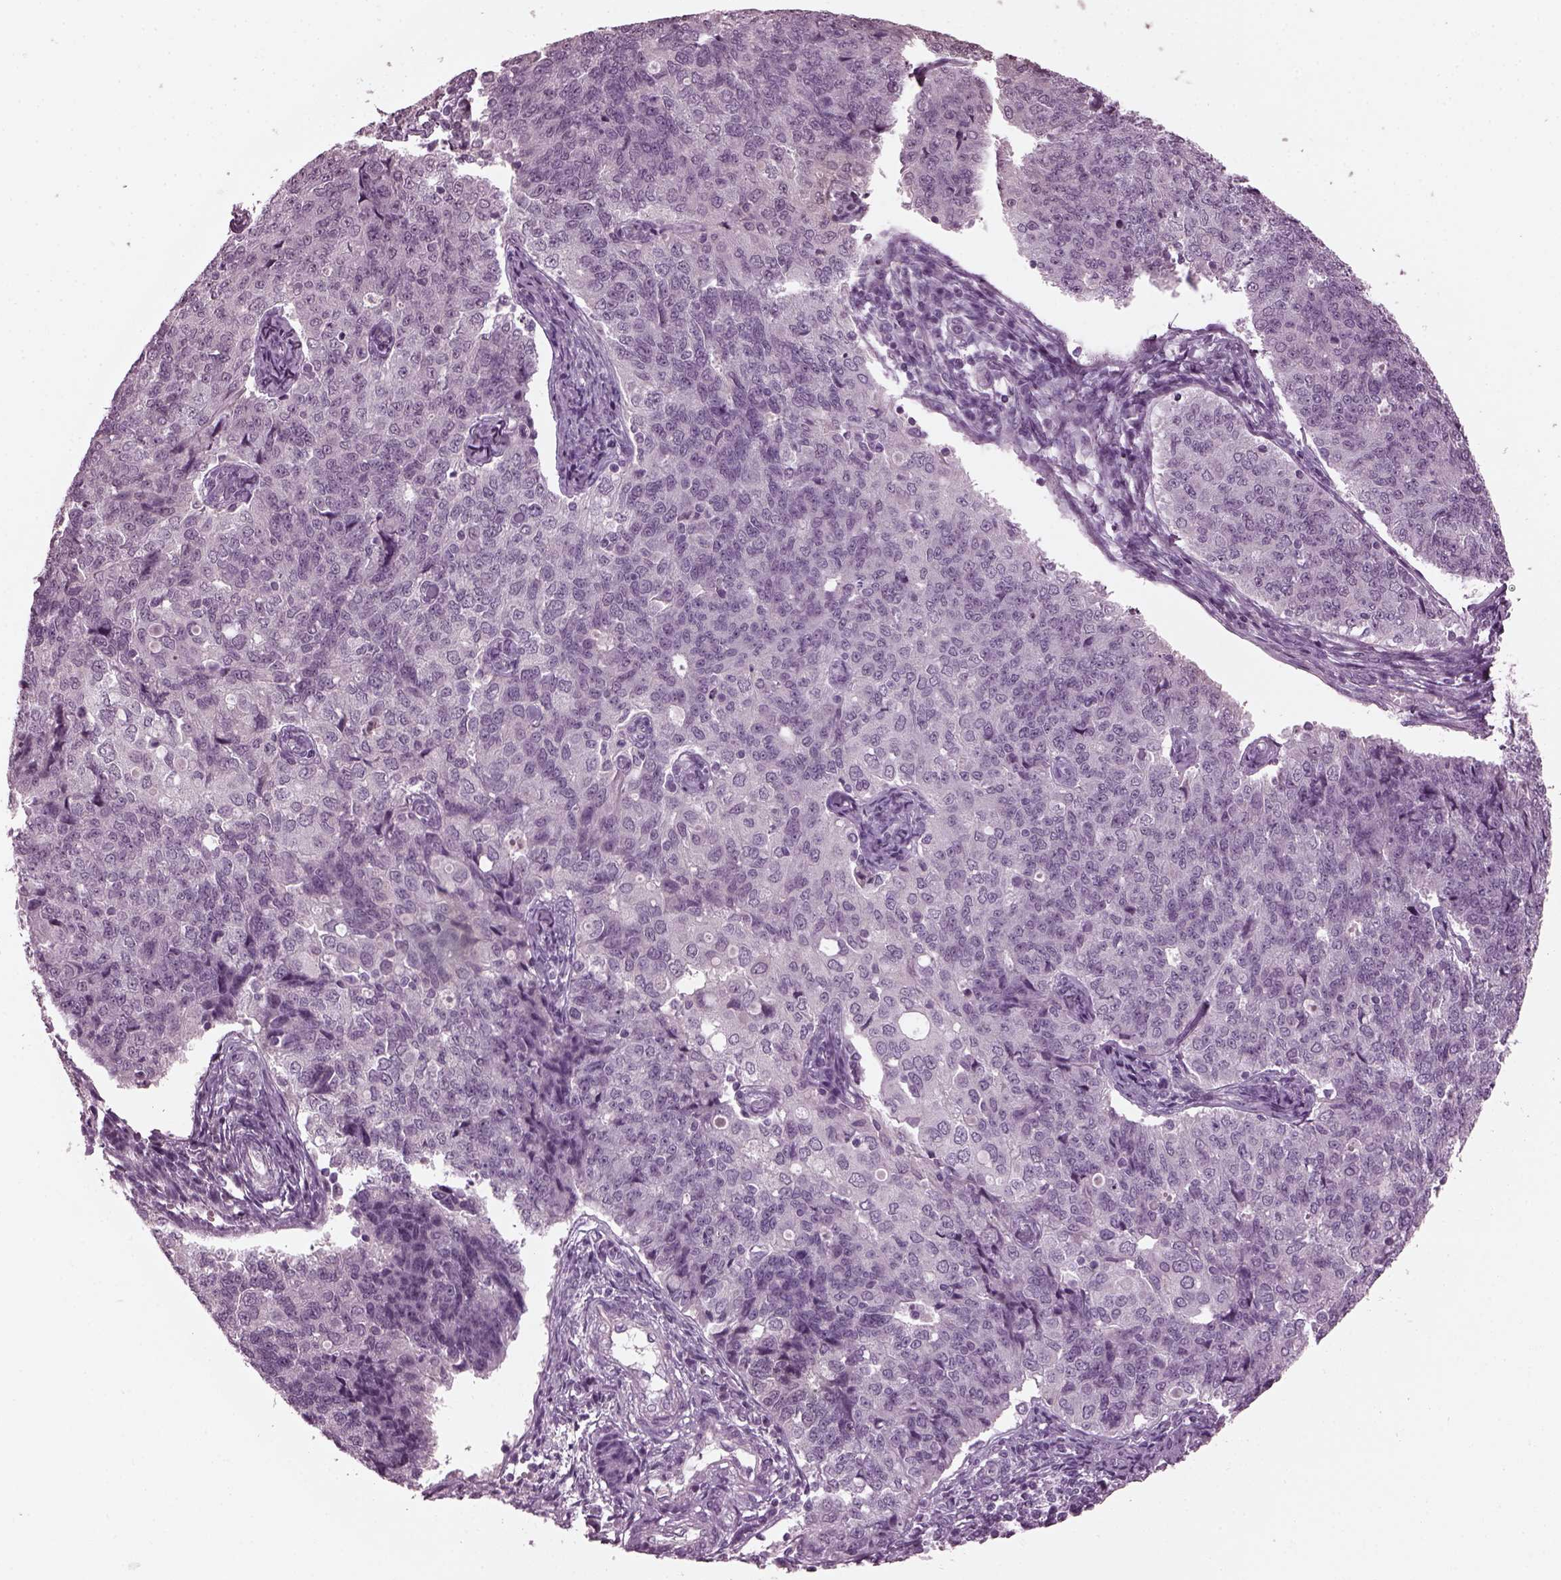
{"staining": {"intensity": "negative", "quantity": "none", "location": "none"}, "tissue": "endometrial cancer", "cell_type": "Tumor cells", "image_type": "cancer", "snomed": [{"axis": "morphology", "description": "Adenocarcinoma, NOS"}, {"axis": "topography", "description": "Endometrium"}], "caption": "DAB (3,3'-diaminobenzidine) immunohistochemical staining of human endometrial adenocarcinoma shows no significant staining in tumor cells.", "gene": "SLC6A17", "patient": {"sex": "female", "age": 43}}